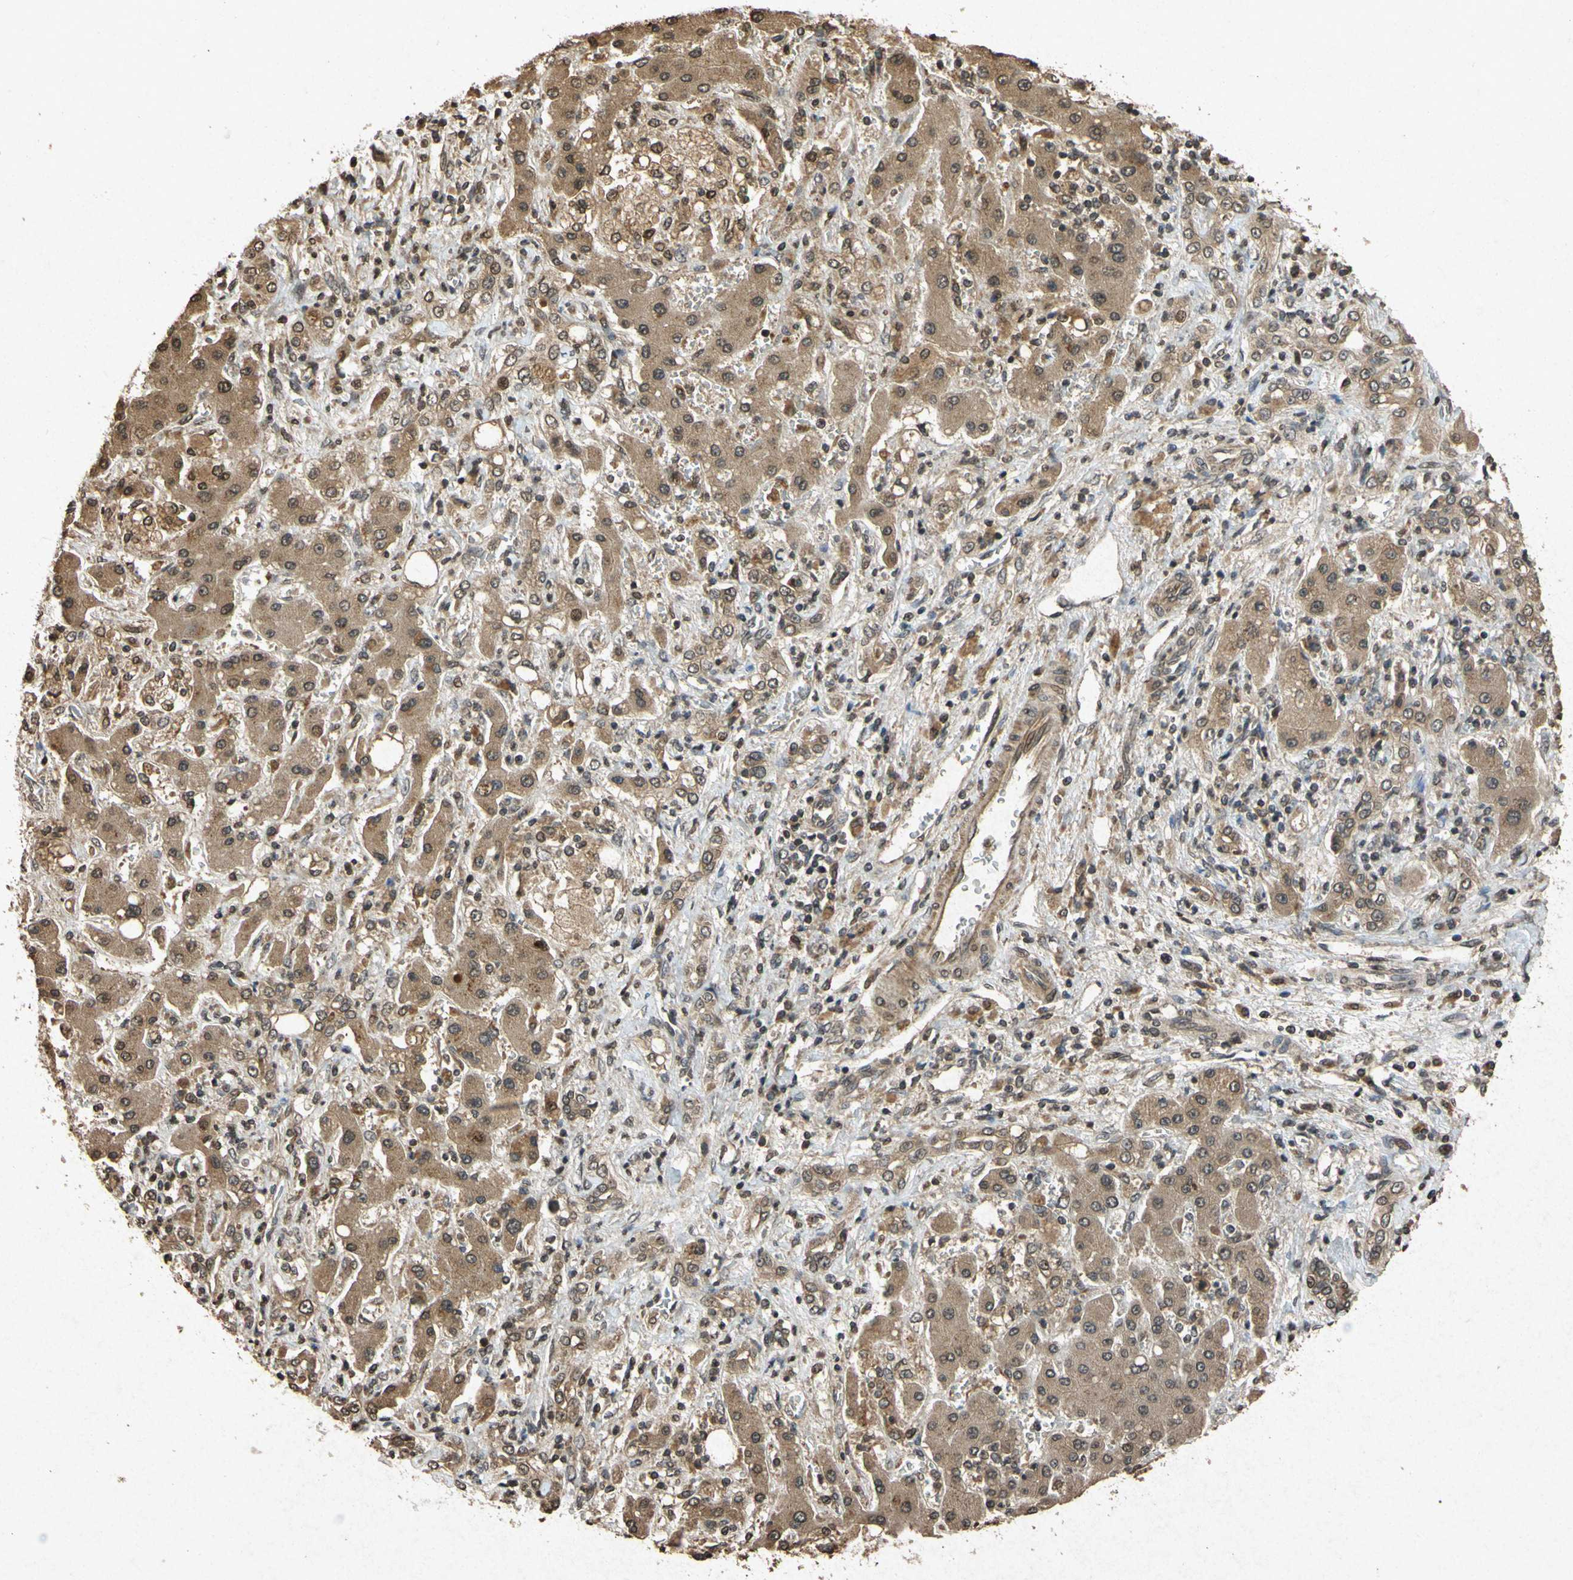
{"staining": {"intensity": "moderate", "quantity": ">75%", "location": "cytoplasmic/membranous"}, "tissue": "liver cancer", "cell_type": "Tumor cells", "image_type": "cancer", "snomed": [{"axis": "morphology", "description": "Cholangiocarcinoma"}, {"axis": "topography", "description": "Liver"}], "caption": "Liver cancer stained with a protein marker demonstrates moderate staining in tumor cells.", "gene": "ATP6V1H", "patient": {"sex": "male", "age": 50}}